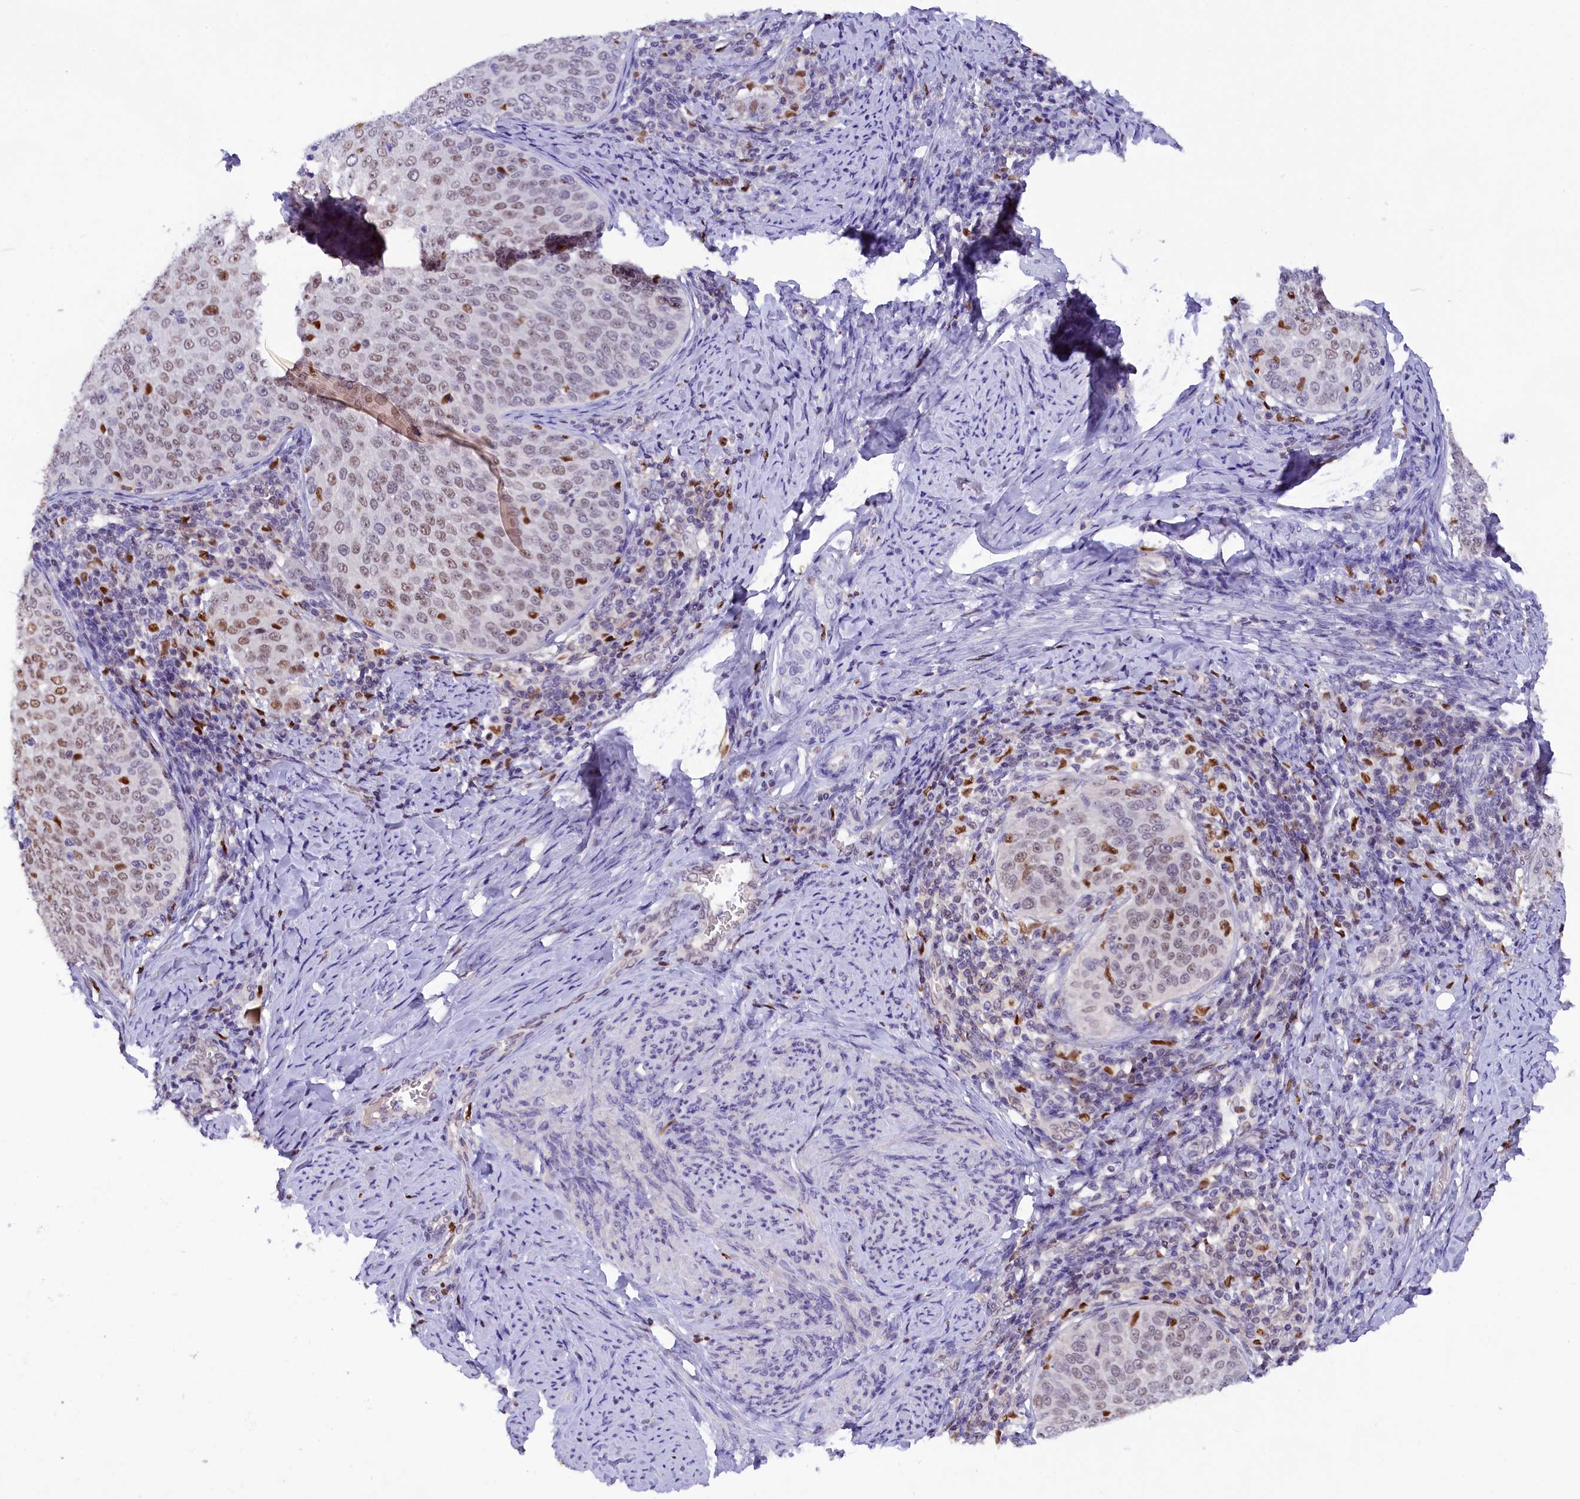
{"staining": {"intensity": "moderate", "quantity": ">75%", "location": "nuclear"}, "tissue": "cervical cancer", "cell_type": "Tumor cells", "image_type": "cancer", "snomed": [{"axis": "morphology", "description": "Squamous cell carcinoma, NOS"}, {"axis": "topography", "description": "Cervix"}], "caption": "Moderate nuclear protein expression is identified in about >75% of tumor cells in cervical cancer.", "gene": "BTBD9", "patient": {"sex": "female", "age": 57}}